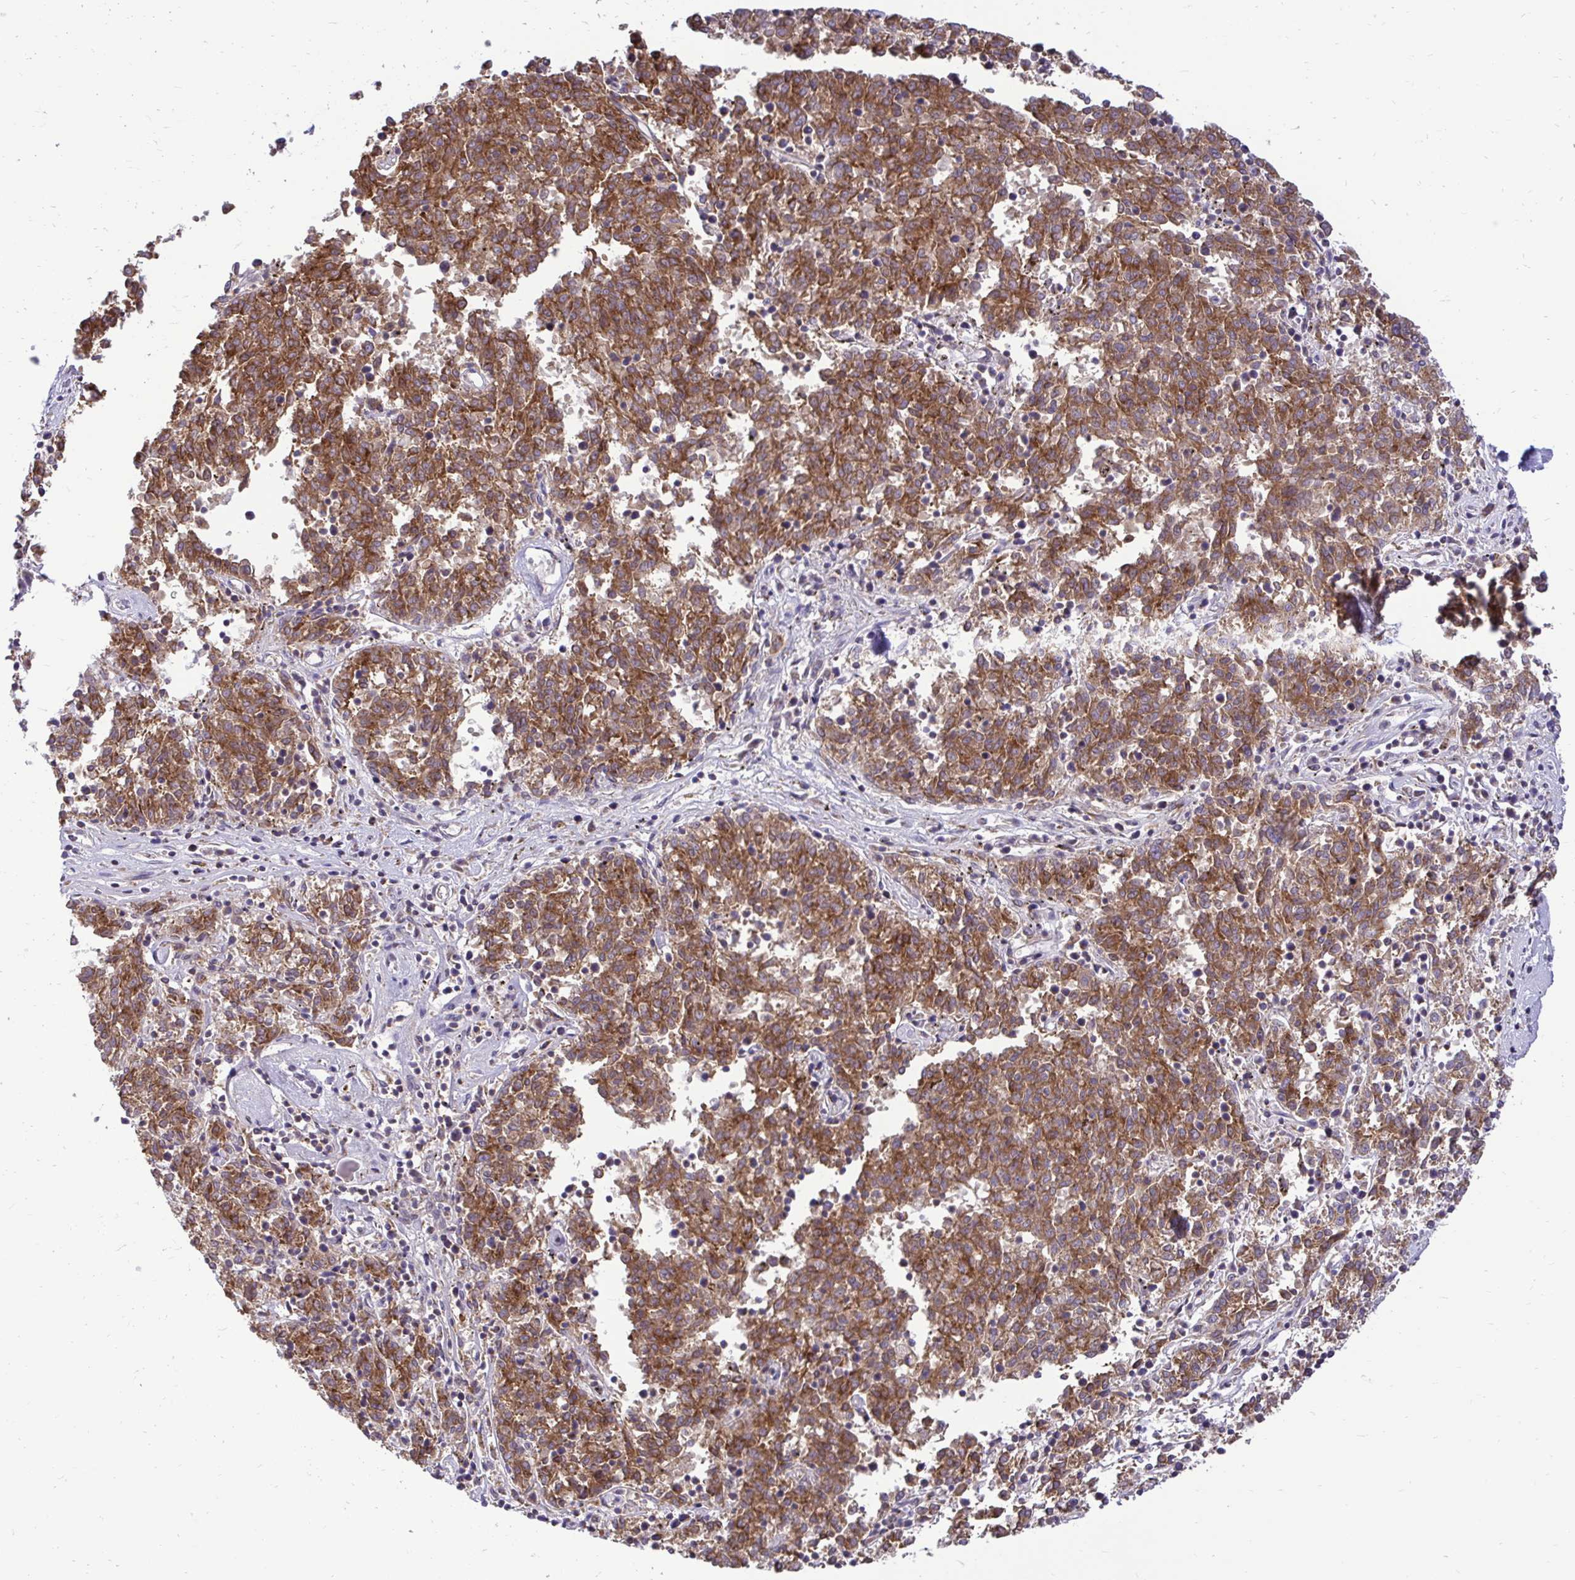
{"staining": {"intensity": "strong", "quantity": ">75%", "location": "cytoplasmic/membranous"}, "tissue": "melanoma", "cell_type": "Tumor cells", "image_type": "cancer", "snomed": [{"axis": "morphology", "description": "Malignant melanoma, NOS"}, {"axis": "topography", "description": "Skin"}], "caption": "Human melanoma stained with a protein marker demonstrates strong staining in tumor cells.", "gene": "VTI1B", "patient": {"sex": "female", "age": 72}}